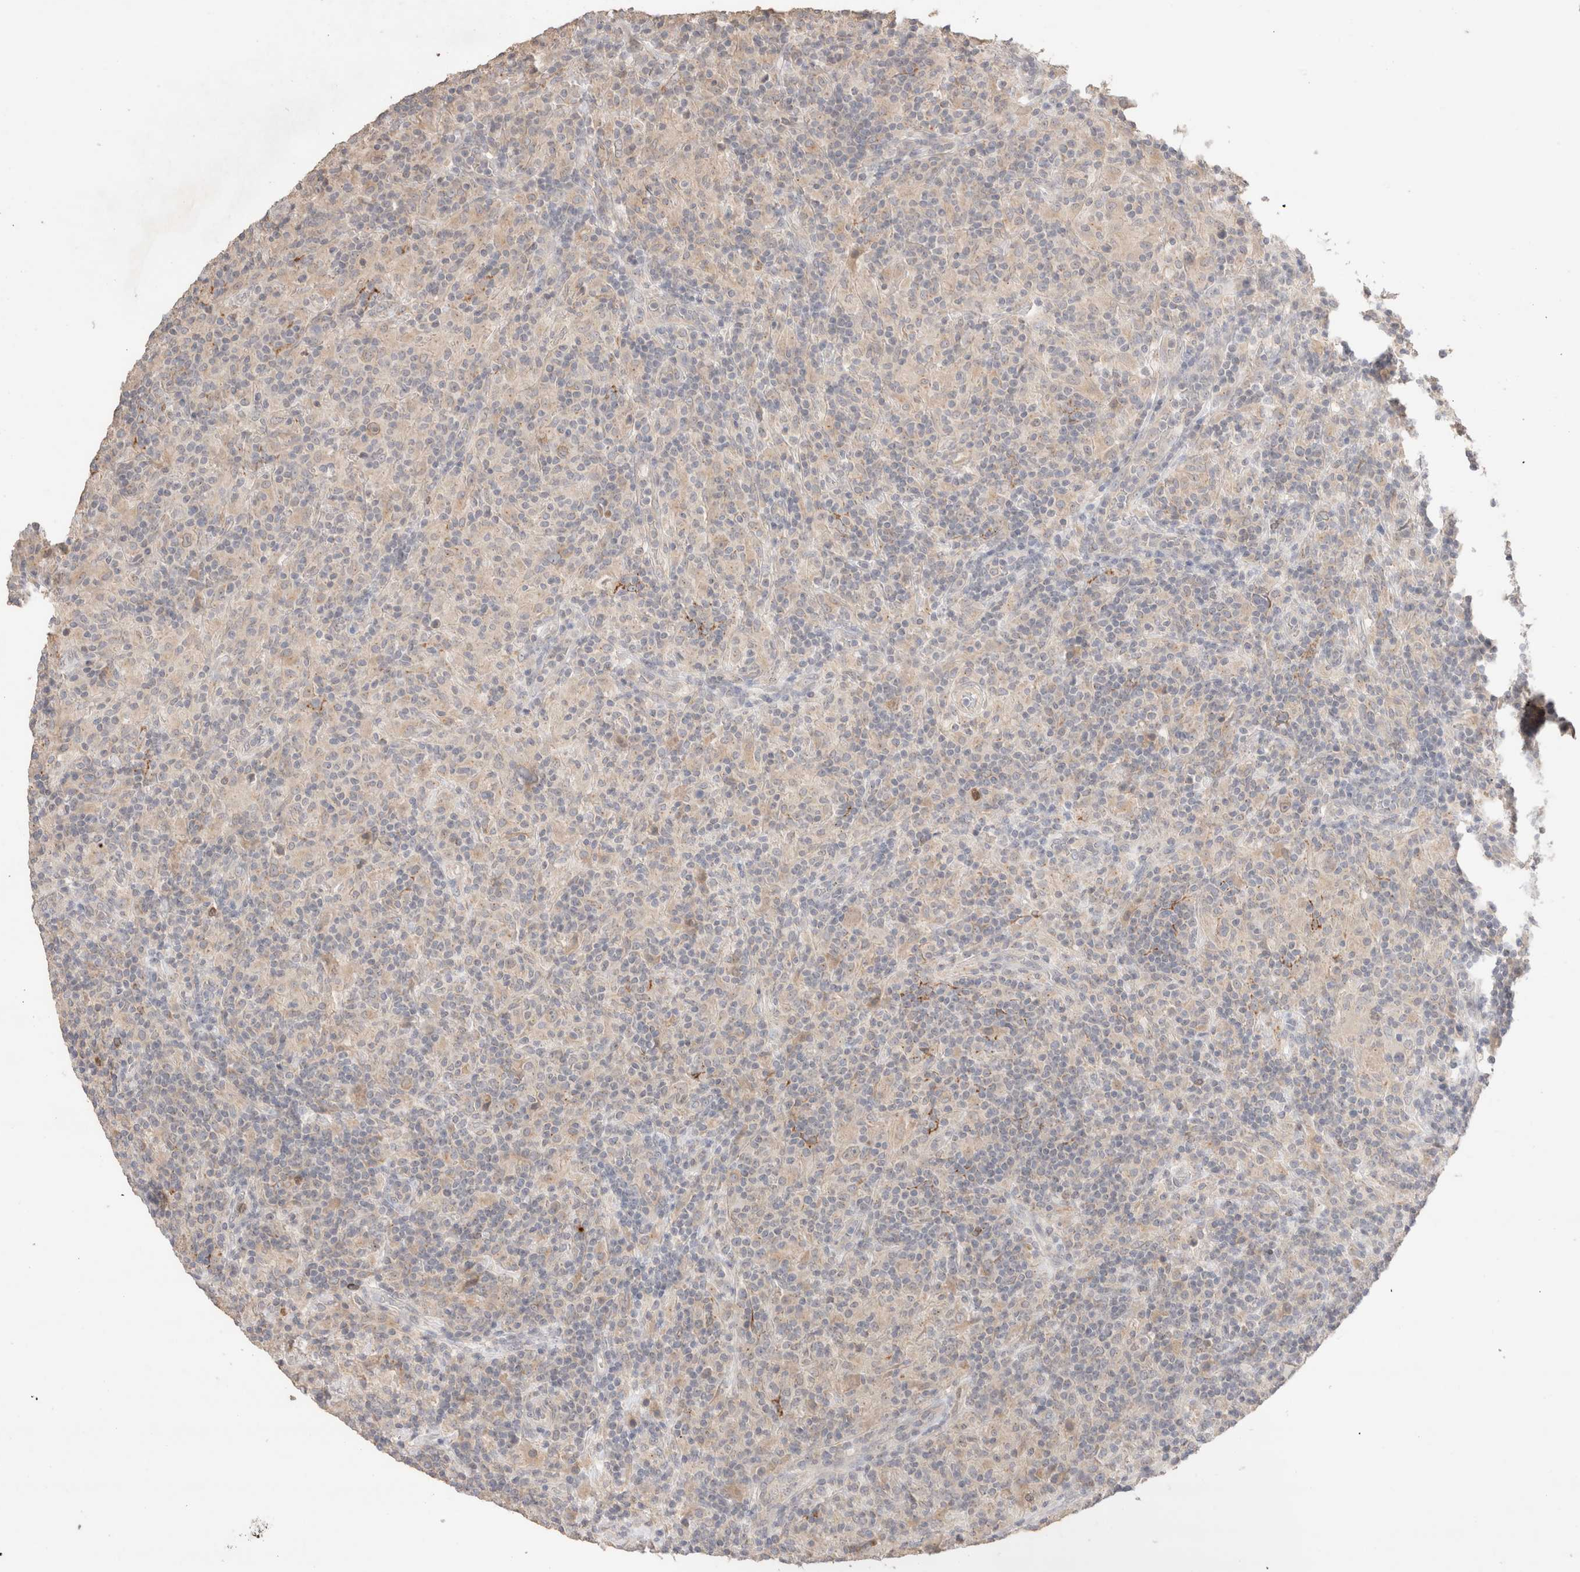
{"staining": {"intensity": "weak", "quantity": ">75%", "location": "cytoplasmic/membranous"}, "tissue": "lymphoma", "cell_type": "Tumor cells", "image_type": "cancer", "snomed": [{"axis": "morphology", "description": "Hodgkin's disease, NOS"}, {"axis": "topography", "description": "Lymph node"}], "caption": "Hodgkin's disease stained with a protein marker shows weak staining in tumor cells.", "gene": "TRIM41", "patient": {"sex": "male", "age": 70}}